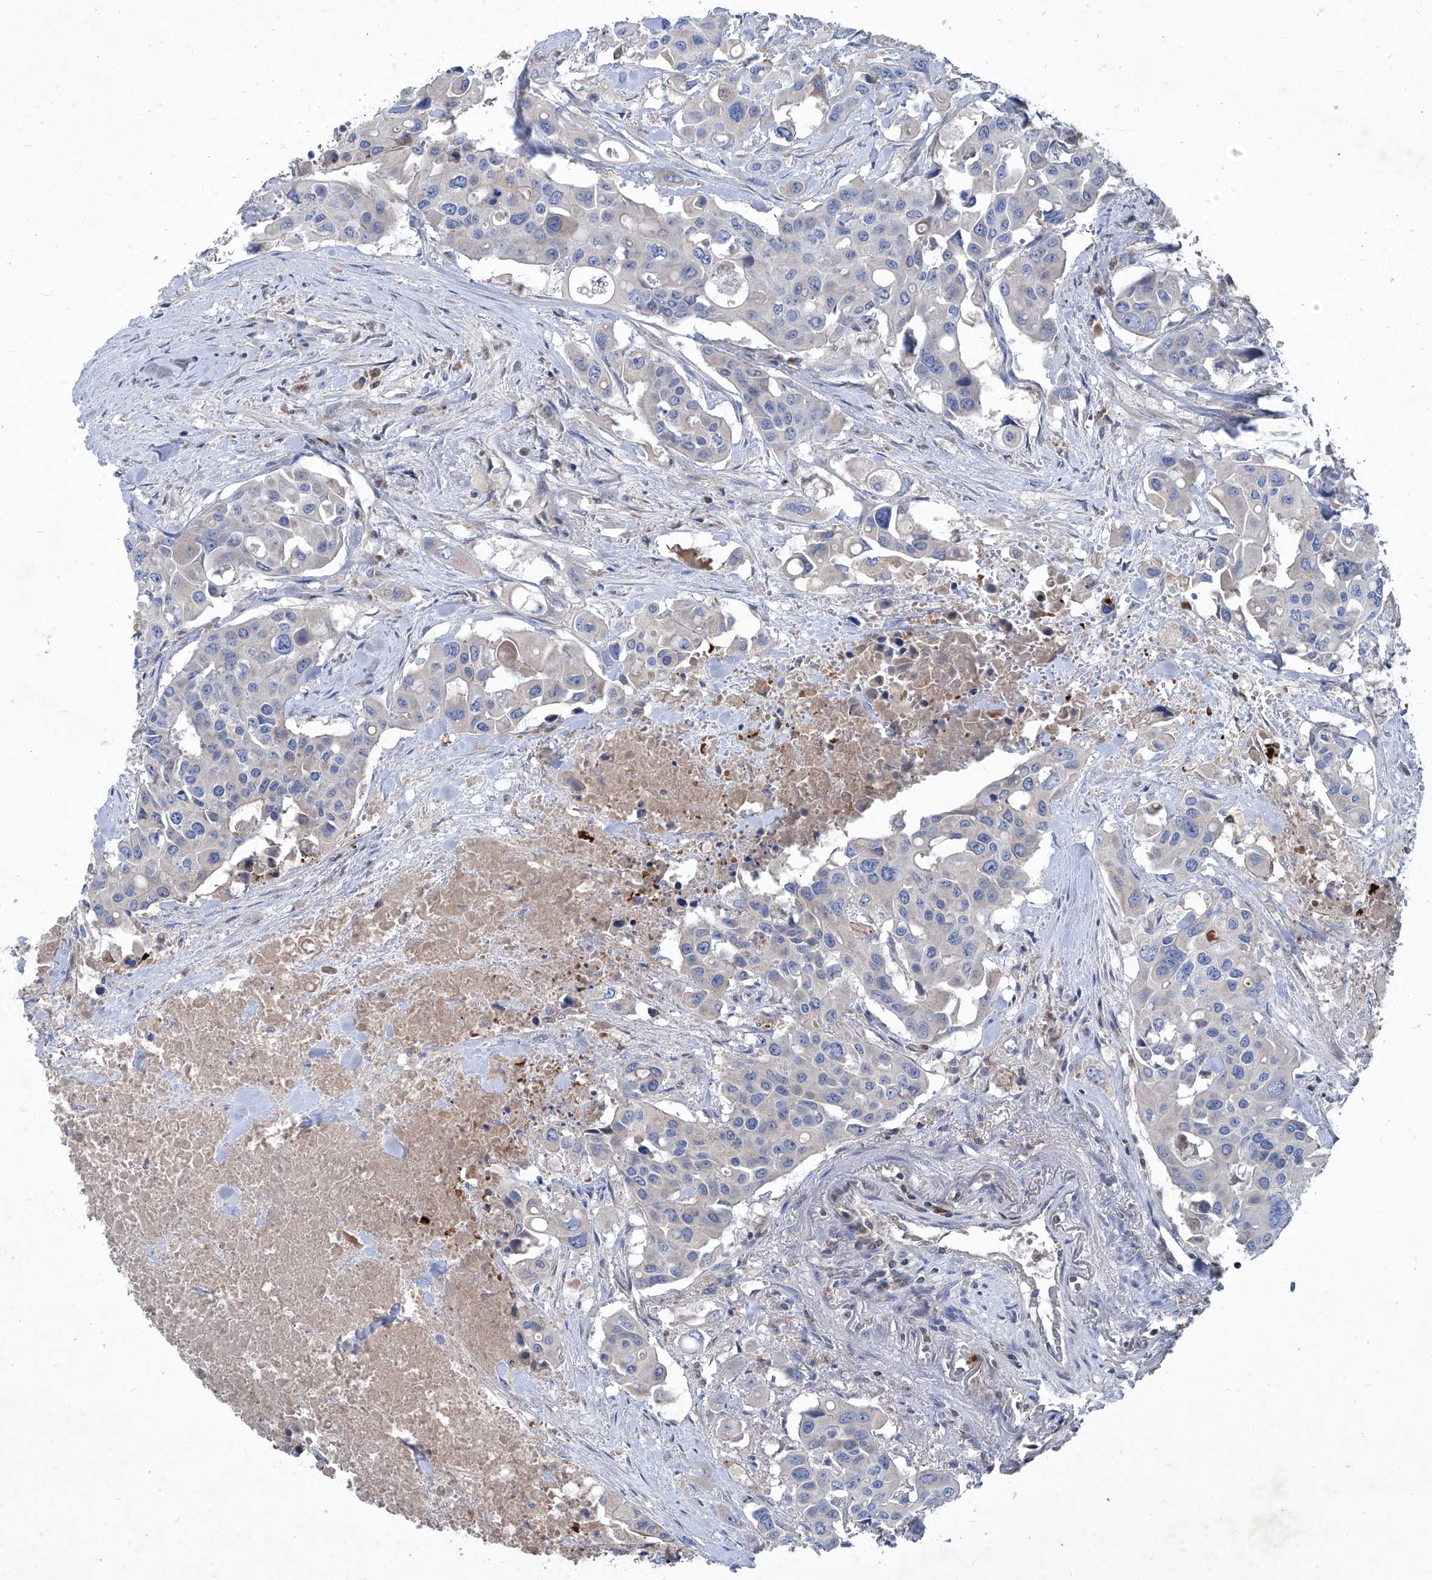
{"staining": {"intensity": "negative", "quantity": "none", "location": "none"}, "tissue": "colorectal cancer", "cell_type": "Tumor cells", "image_type": "cancer", "snomed": [{"axis": "morphology", "description": "Adenocarcinoma, NOS"}, {"axis": "topography", "description": "Colon"}], "caption": "Immunohistochemistry (IHC) of colorectal cancer (adenocarcinoma) demonstrates no expression in tumor cells. Brightfield microscopy of IHC stained with DAB (3,3'-diaminobenzidine) (brown) and hematoxylin (blue), captured at high magnification.", "gene": "EPHA8", "patient": {"sex": "male", "age": 77}}